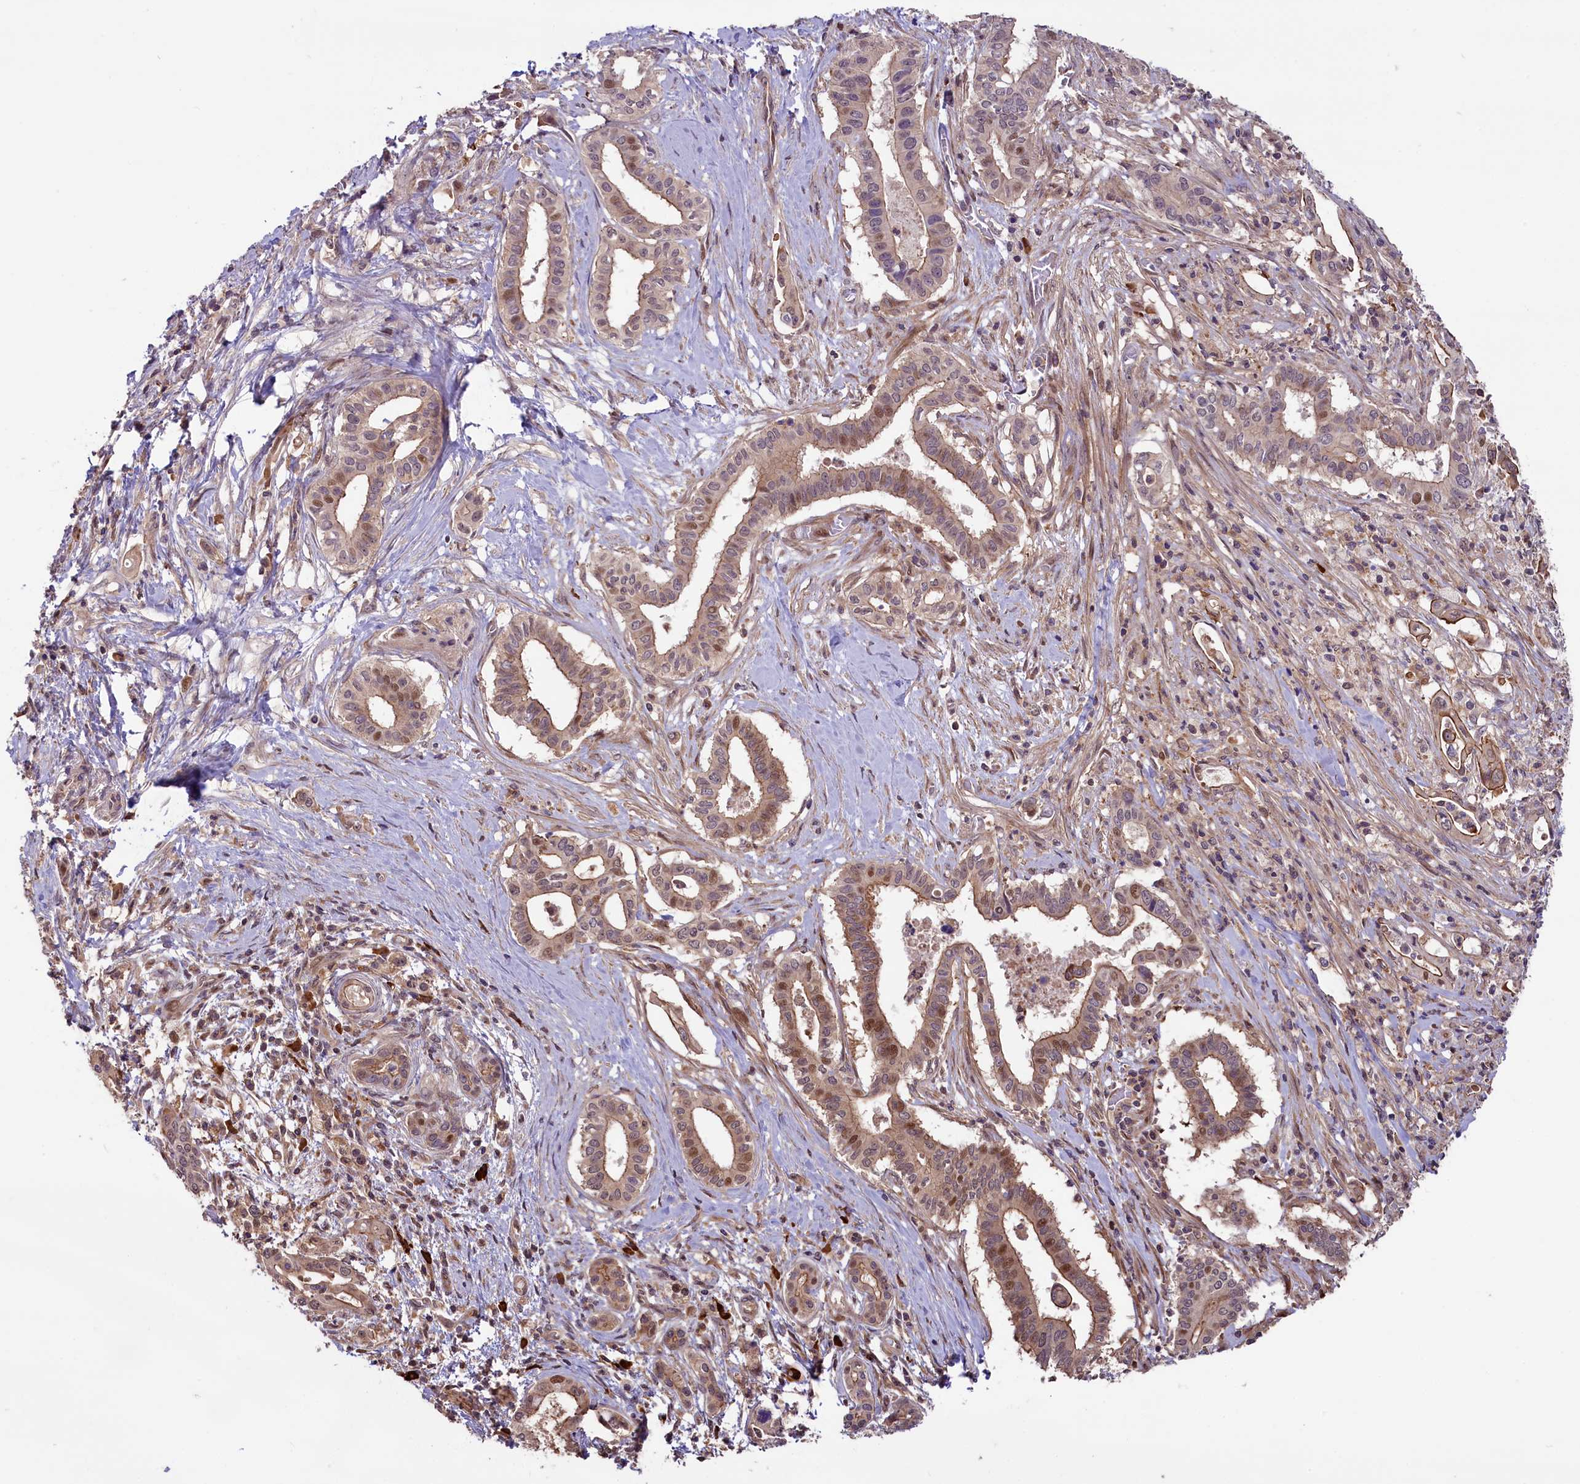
{"staining": {"intensity": "moderate", "quantity": "25%-75%", "location": "cytoplasmic/membranous,nuclear"}, "tissue": "pancreatic cancer", "cell_type": "Tumor cells", "image_type": "cancer", "snomed": [{"axis": "morphology", "description": "Adenocarcinoma, NOS"}, {"axis": "topography", "description": "Pancreas"}], "caption": "Moderate cytoplasmic/membranous and nuclear protein positivity is present in about 25%-75% of tumor cells in adenocarcinoma (pancreatic). (Stains: DAB (3,3'-diaminobenzidine) in brown, nuclei in blue, Microscopy: brightfield microscopy at high magnification).", "gene": "RIC8A", "patient": {"sex": "female", "age": 77}}